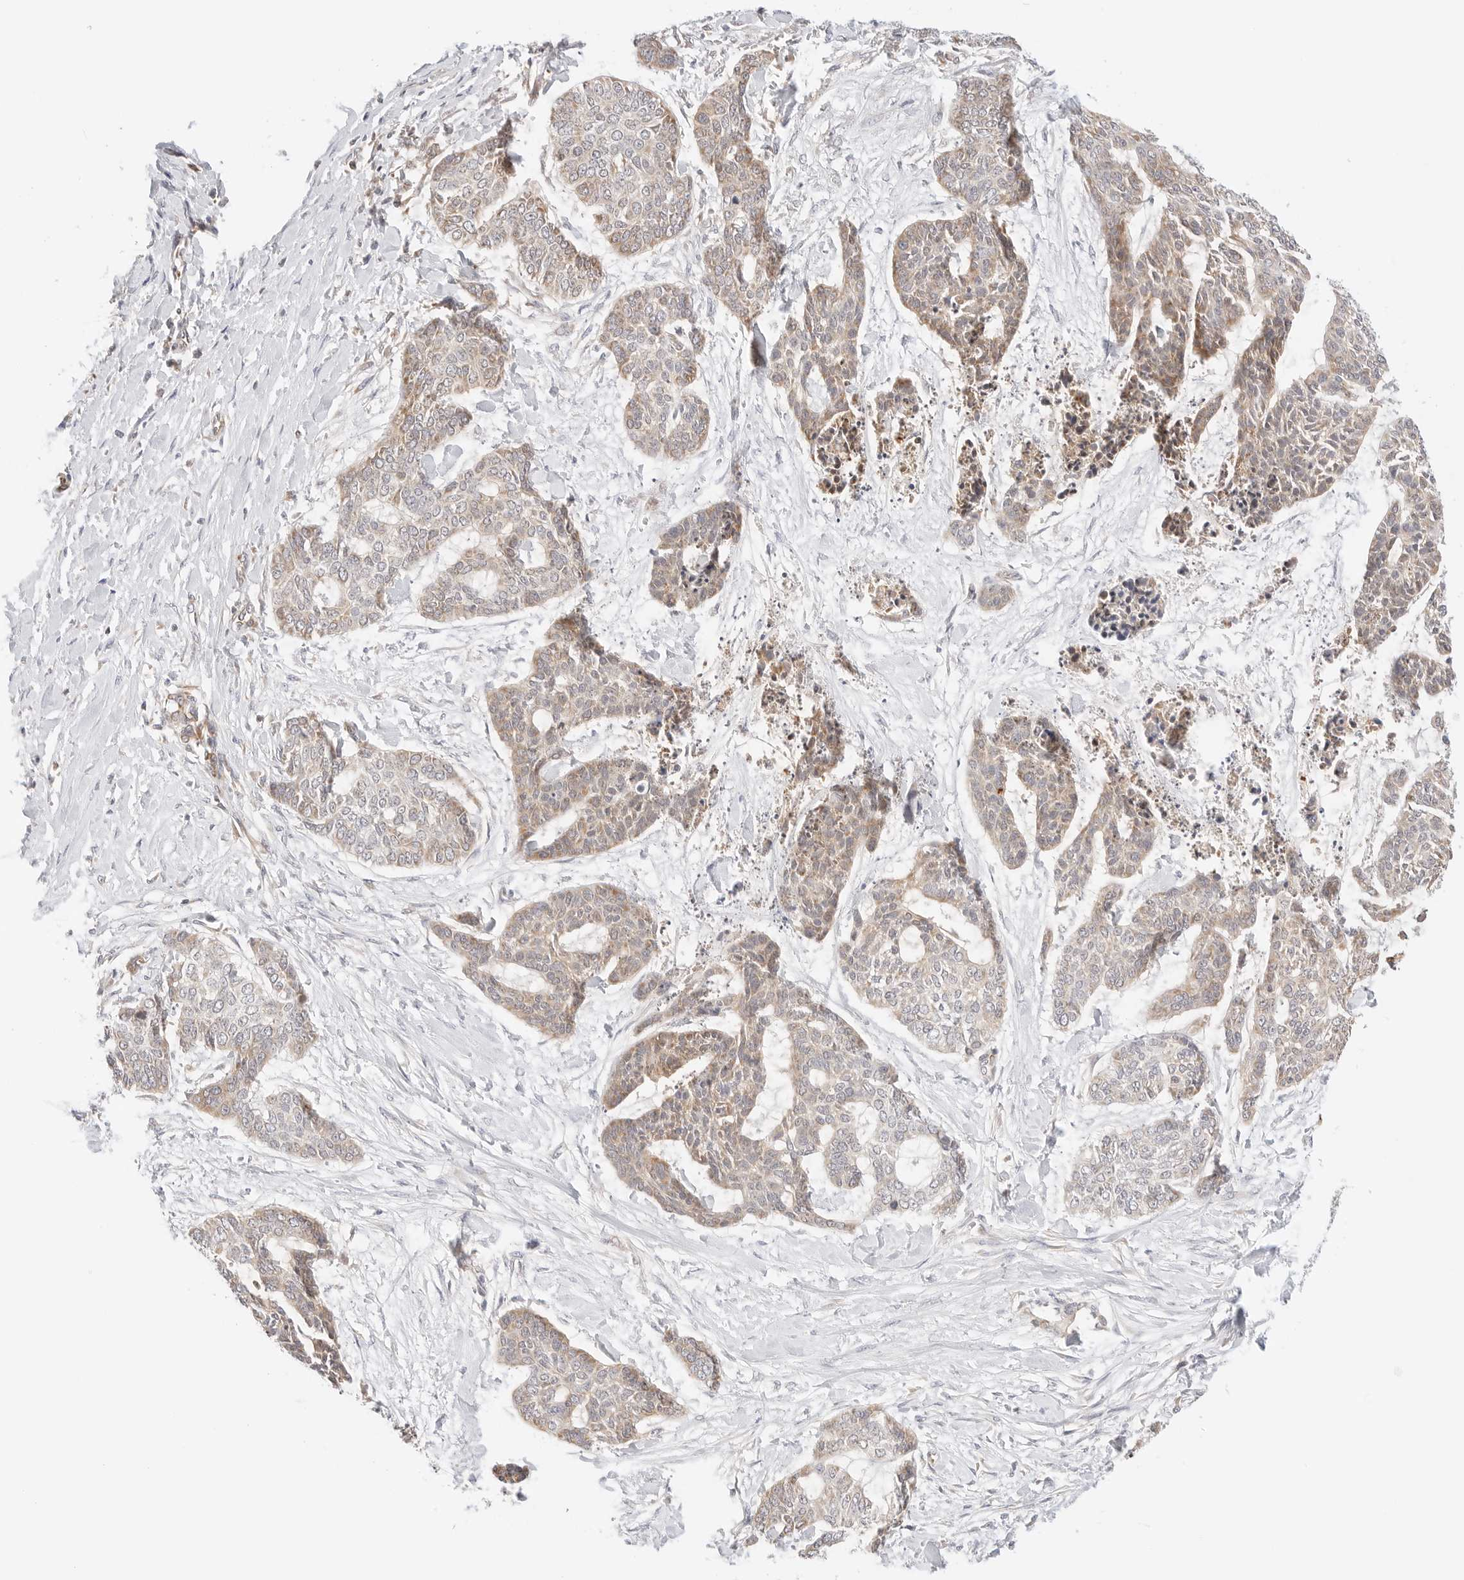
{"staining": {"intensity": "moderate", "quantity": ">75%", "location": "cytoplasmic/membranous"}, "tissue": "skin cancer", "cell_type": "Tumor cells", "image_type": "cancer", "snomed": [{"axis": "morphology", "description": "Basal cell carcinoma"}, {"axis": "topography", "description": "Skin"}], "caption": "This is an image of immunohistochemistry (IHC) staining of basal cell carcinoma (skin), which shows moderate expression in the cytoplasmic/membranous of tumor cells.", "gene": "ERO1B", "patient": {"sex": "female", "age": 64}}